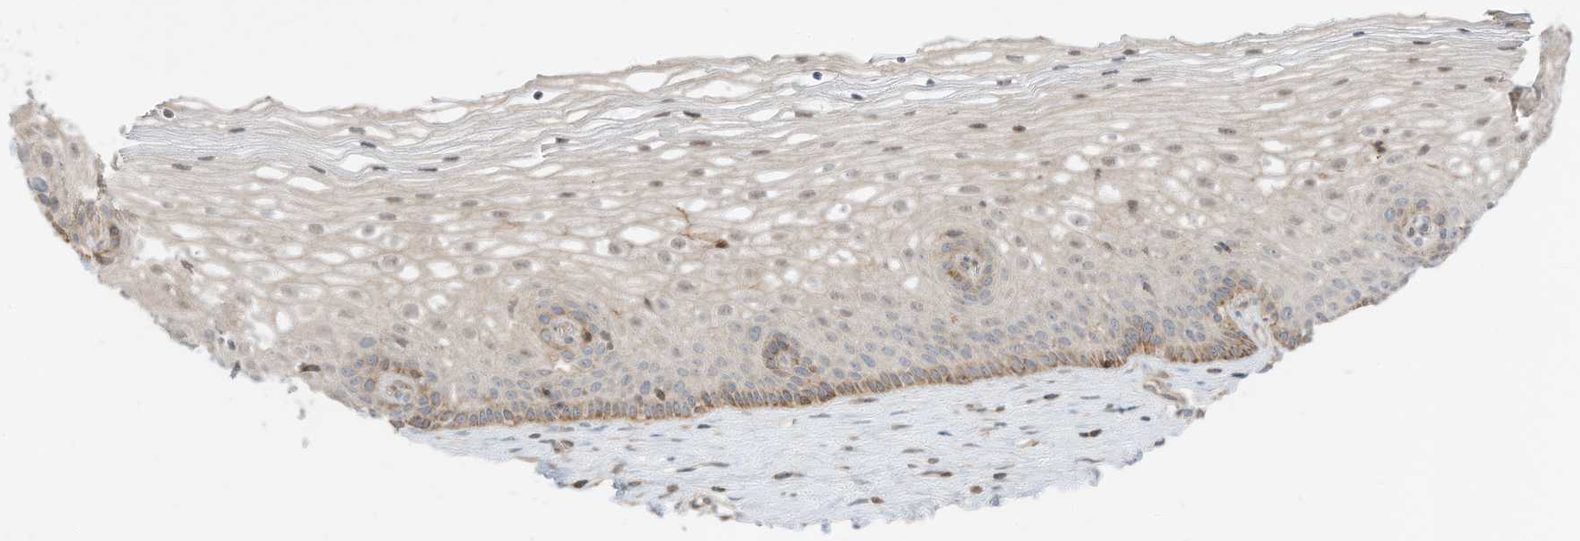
{"staining": {"intensity": "weak", "quantity": ">75%", "location": "cytoplasmic/membranous"}, "tissue": "cervix", "cell_type": "Glandular cells", "image_type": "normal", "snomed": [{"axis": "morphology", "description": "Normal tissue, NOS"}, {"axis": "topography", "description": "Cervix"}], "caption": "The immunohistochemical stain labels weak cytoplasmic/membranous positivity in glandular cells of benign cervix. The protein of interest is shown in brown color, while the nuclei are stained blue.", "gene": "SLC25A12", "patient": {"sex": "female", "age": 33}}